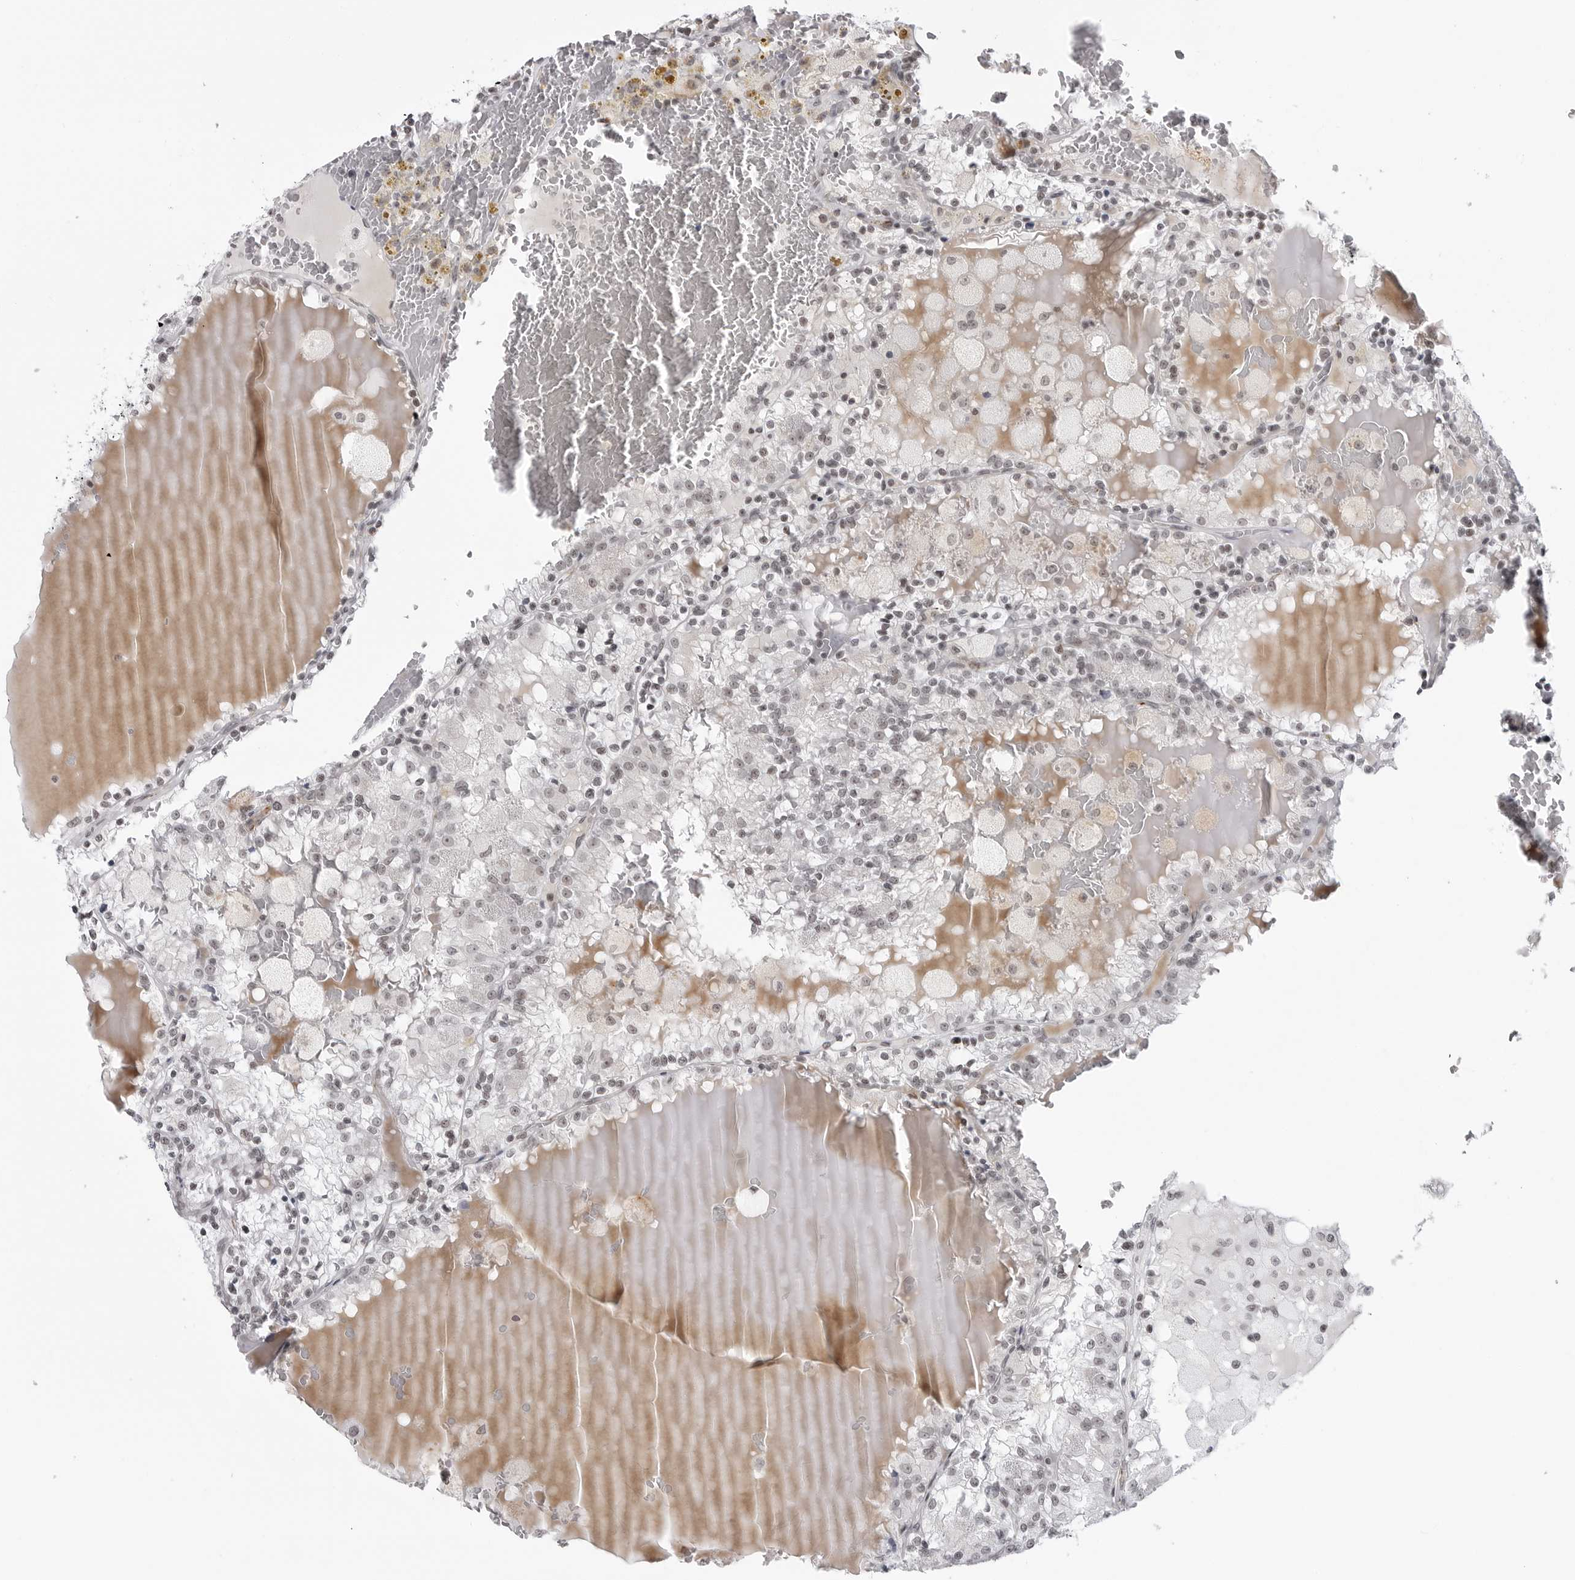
{"staining": {"intensity": "negative", "quantity": "none", "location": "none"}, "tissue": "renal cancer", "cell_type": "Tumor cells", "image_type": "cancer", "snomed": [{"axis": "morphology", "description": "Adenocarcinoma, NOS"}, {"axis": "topography", "description": "Kidney"}], "caption": "Immunohistochemical staining of adenocarcinoma (renal) displays no significant positivity in tumor cells.", "gene": "TRIM66", "patient": {"sex": "female", "age": 56}}